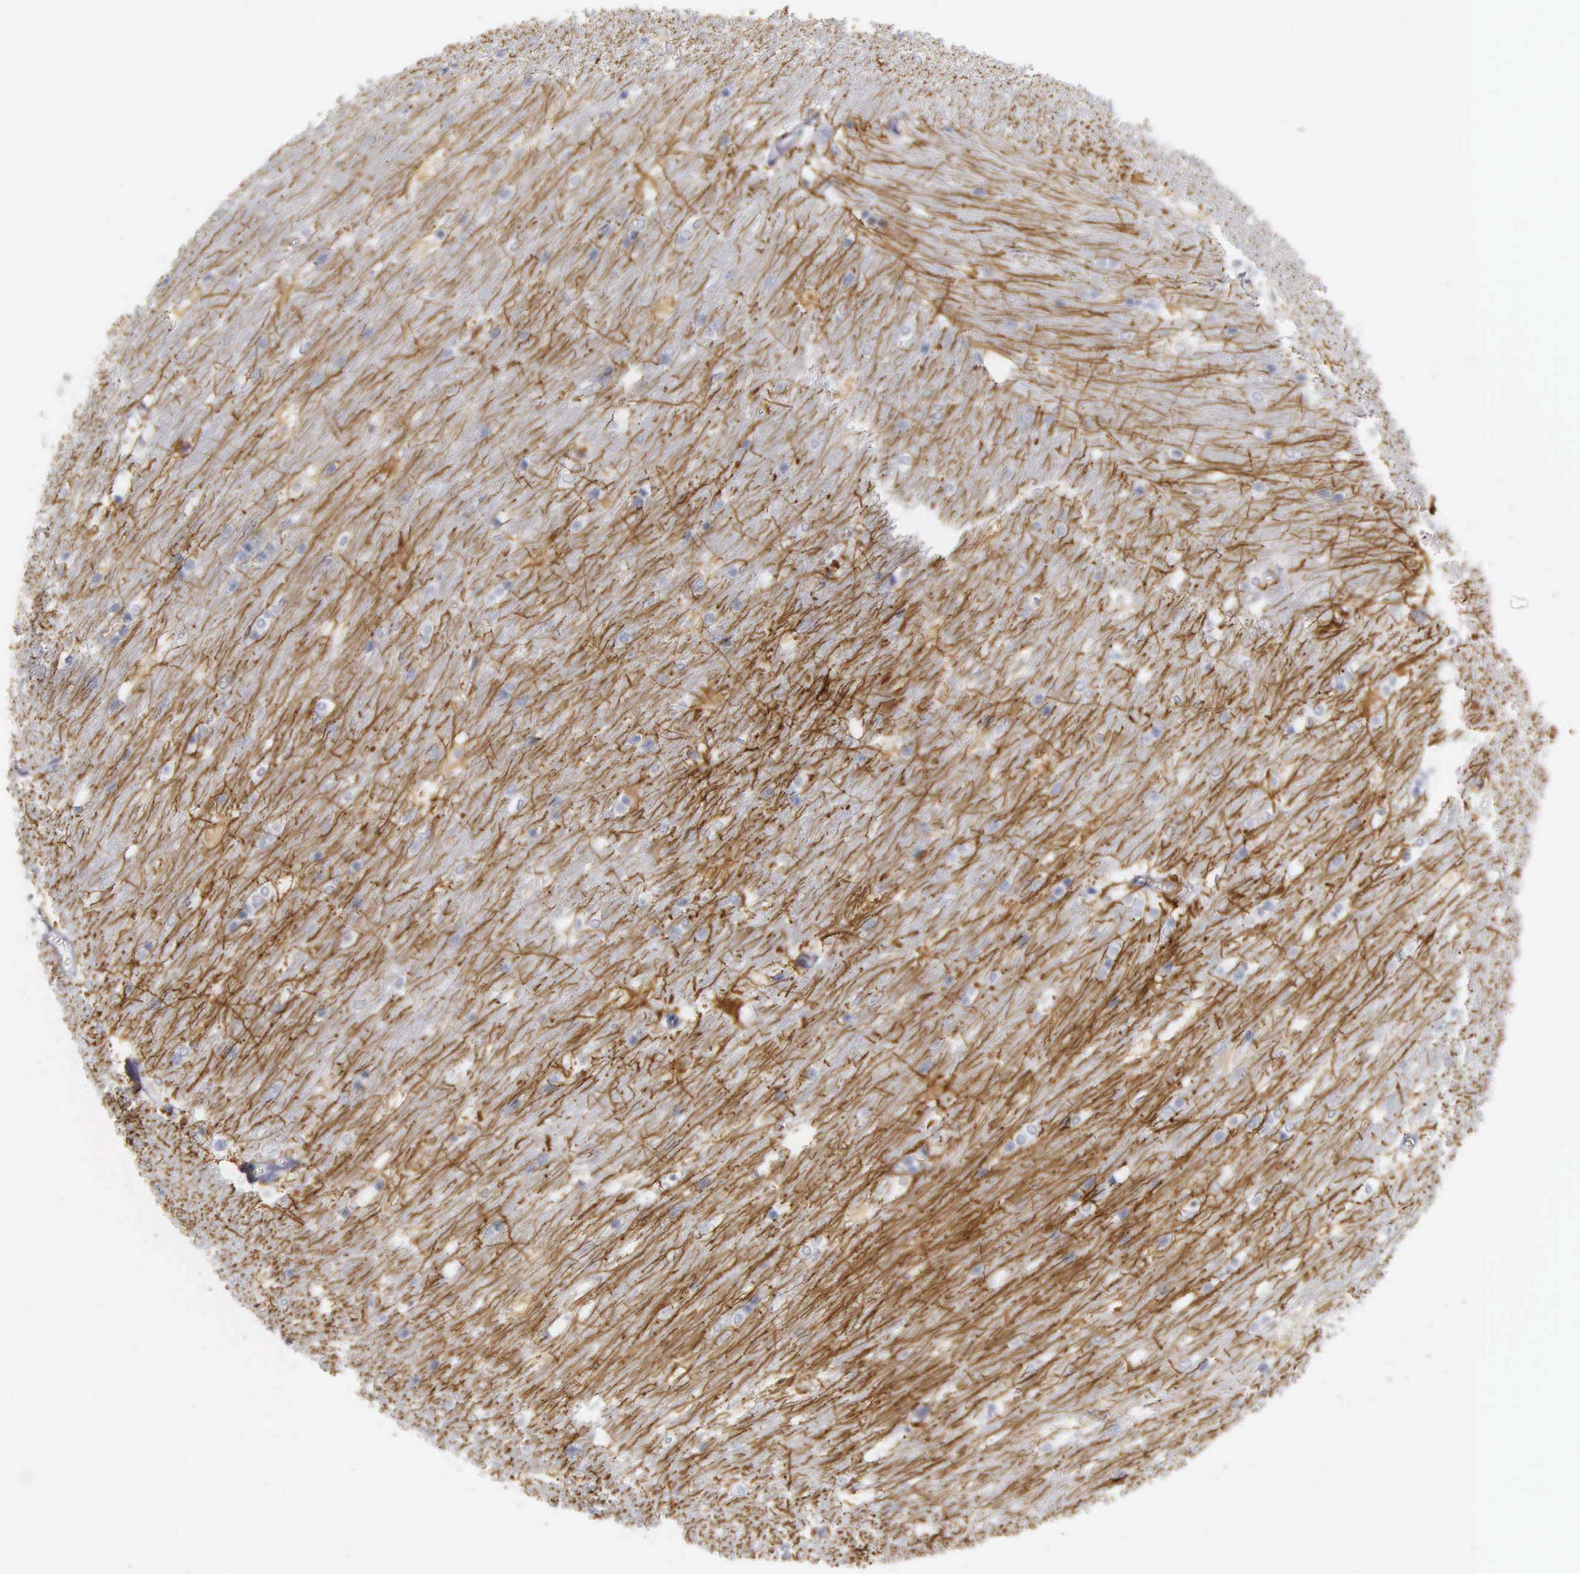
{"staining": {"intensity": "strong", "quantity": "<25%", "location": "cytoplasmic/membranous"}, "tissue": "caudate", "cell_type": "Glial cells", "image_type": "normal", "snomed": [{"axis": "morphology", "description": "Normal tissue, NOS"}, {"axis": "topography", "description": "Lateral ventricle wall"}], "caption": "IHC histopathology image of normal caudate: human caudate stained using IHC reveals medium levels of strong protein expression localized specifically in the cytoplasmic/membranous of glial cells, appearing as a cytoplasmic/membranous brown color.", "gene": "DES", "patient": {"sex": "female", "age": 19}}